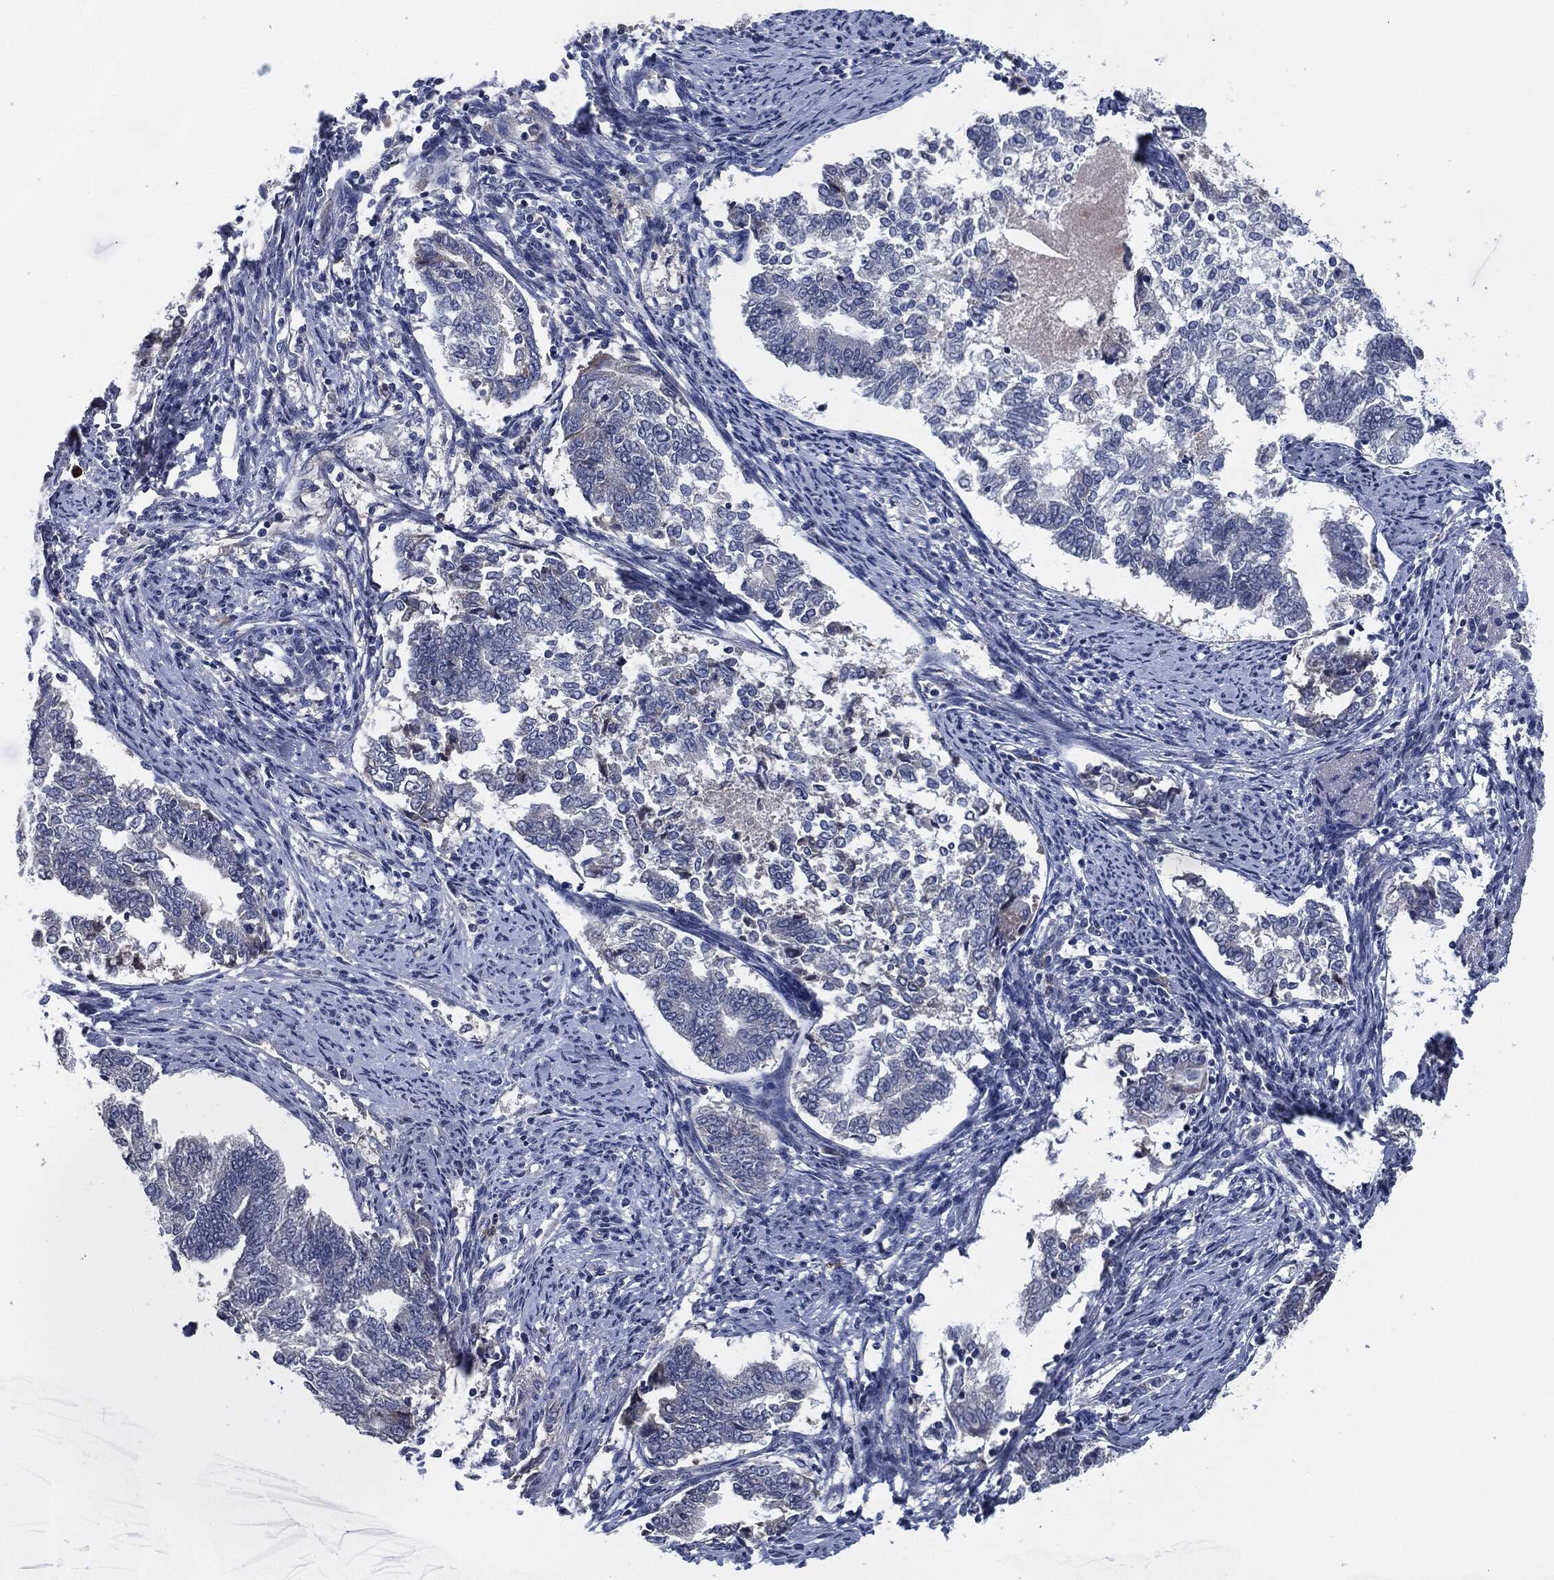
{"staining": {"intensity": "negative", "quantity": "none", "location": "none"}, "tissue": "endometrial cancer", "cell_type": "Tumor cells", "image_type": "cancer", "snomed": [{"axis": "morphology", "description": "Adenocarcinoma, NOS"}, {"axis": "topography", "description": "Endometrium"}], "caption": "An image of human endometrial cancer is negative for staining in tumor cells.", "gene": "IL2RG", "patient": {"sex": "female", "age": 65}}